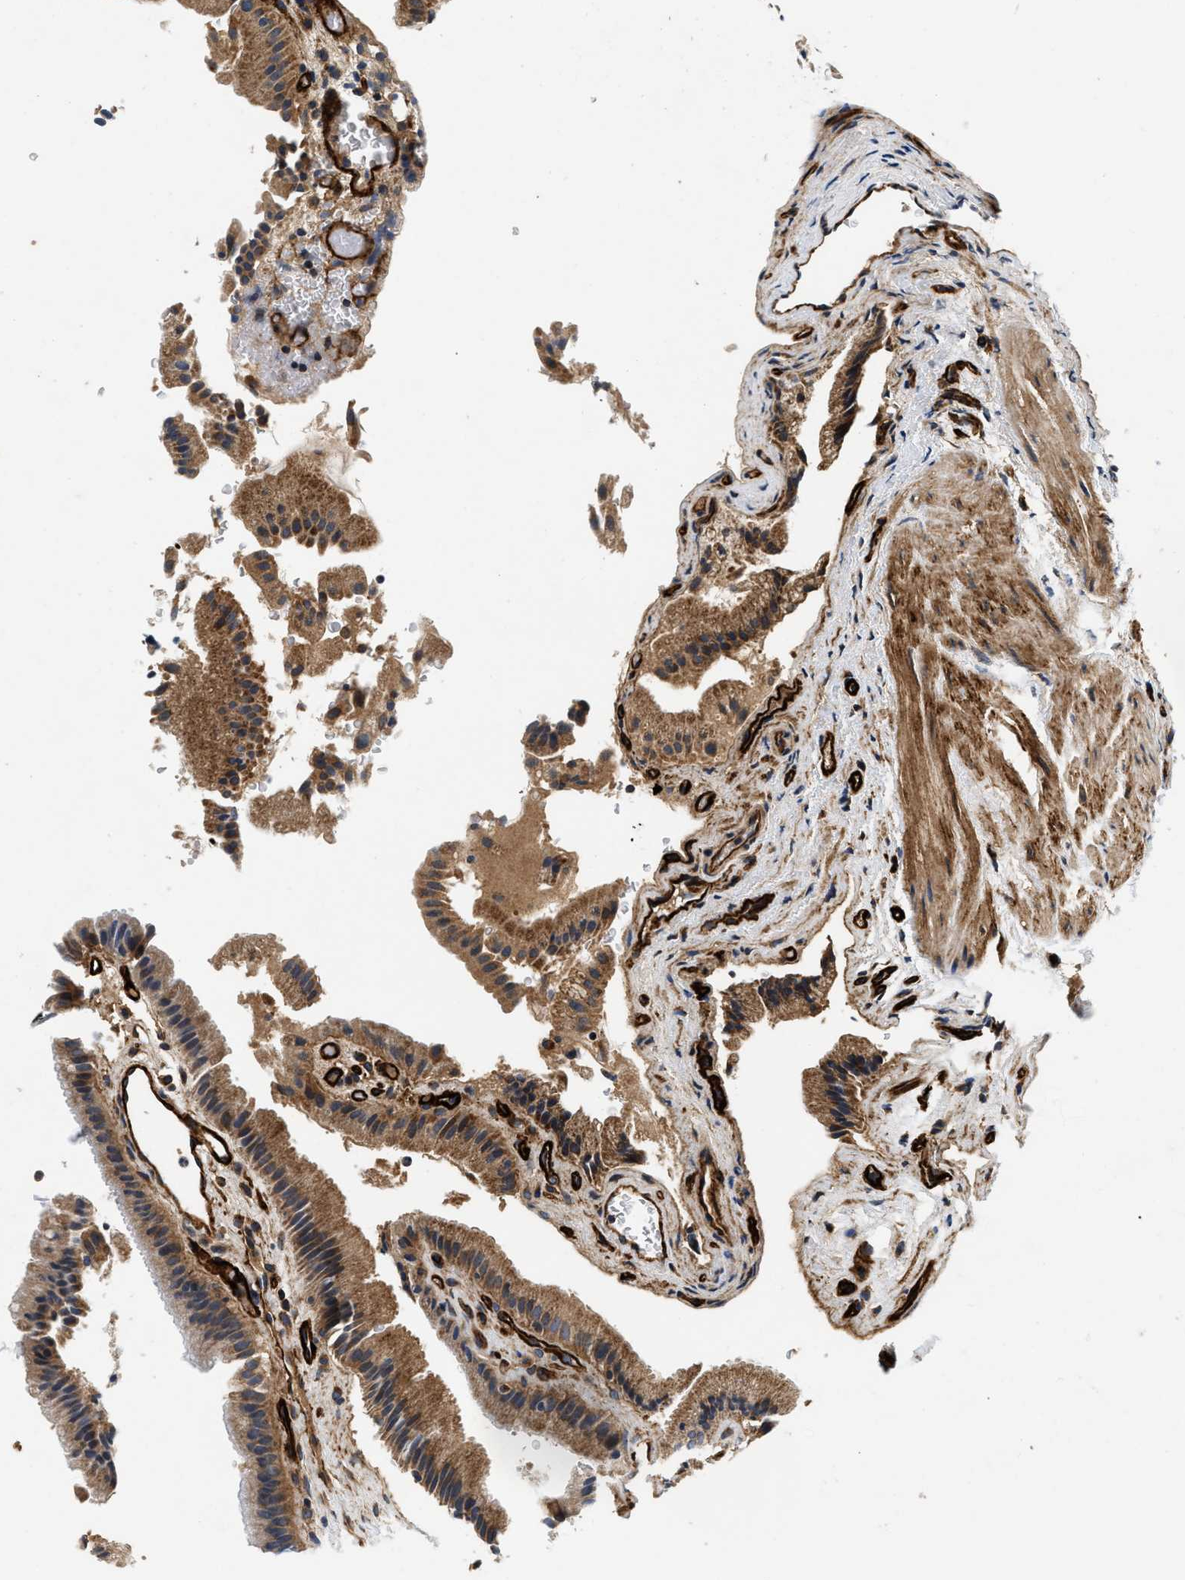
{"staining": {"intensity": "strong", "quantity": ">75%", "location": "cytoplasmic/membranous"}, "tissue": "gallbladder", "cell_type": "Glandular cells", "image_type": "normal", "snomed": [{"axis": "morphology", "description": "Normal tissue, NOS"}, {"axis": "topography", "description": "Gallbladder"}], "caption": "Protein positivity by immunohistochemistry reveals strong cytoplasmic/membranous expression in approximately >75% of glandular cells in normal gallbladder. (DAB (3,3'-diaminobenzidine) IHC with brightfield microscopy, high magnification).", "gene": "NME6", "patient": {"sex": "male", "age": 49}}